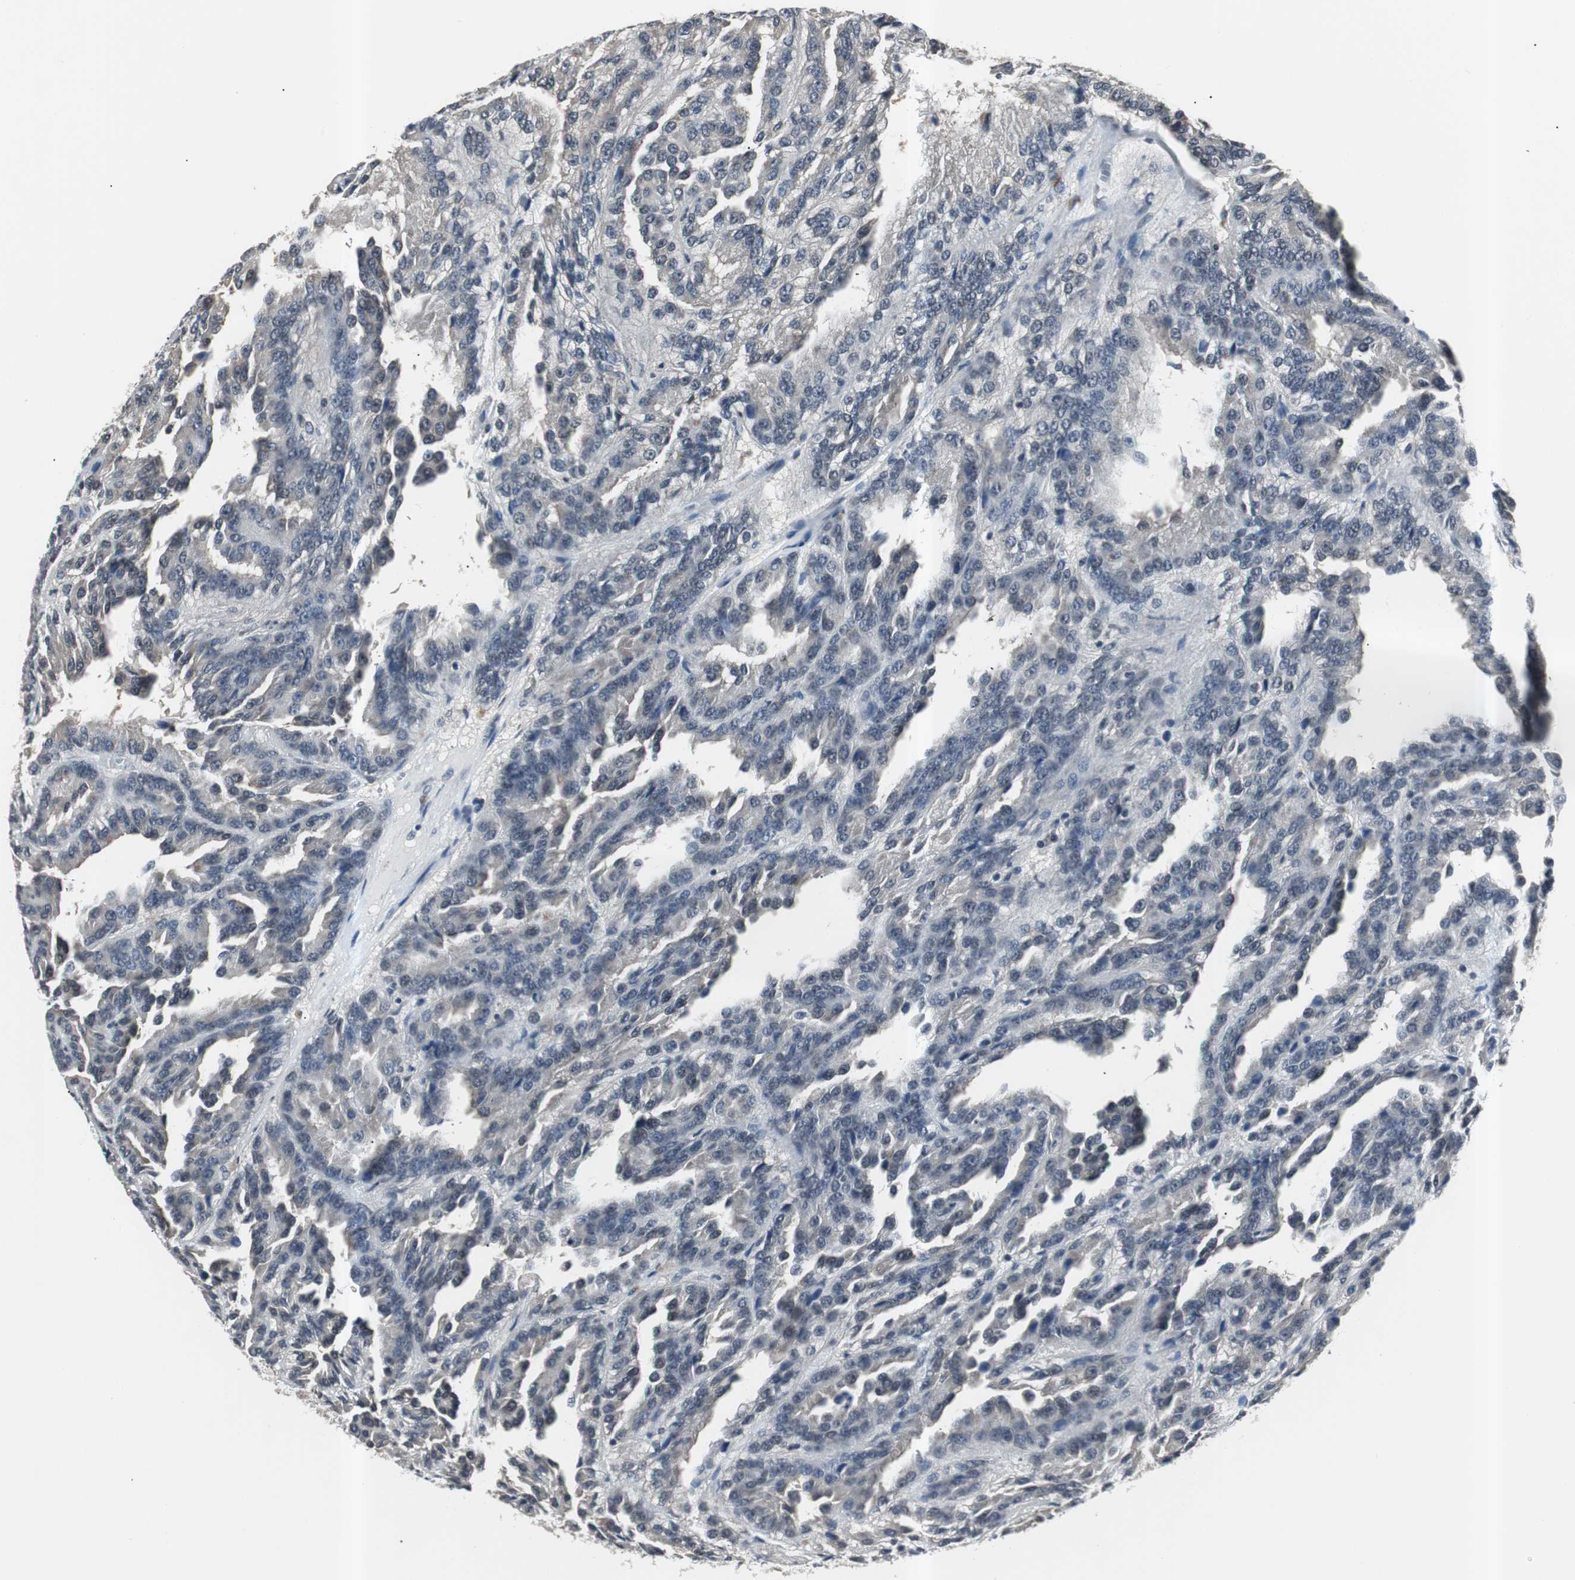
{"staining": {"intensity": "negative", "quantity": "none", "location": "none"}, "tissue": "renal cancer", "cell_type": "Tumor cells", "image_type": "cancer", "snomed": [{"axis": "morphology", "description": "Adenocarcinoma, NOS"}, {"axis": "topography", "description": "Kidney"}], "caption": "Renal cancer (adenocarcinoma) was stained to show a protein in brown. There is no significant positivity in tumor cells.", "gene": "SMAD1", "patient": {"sex": "male", "age": 46}}